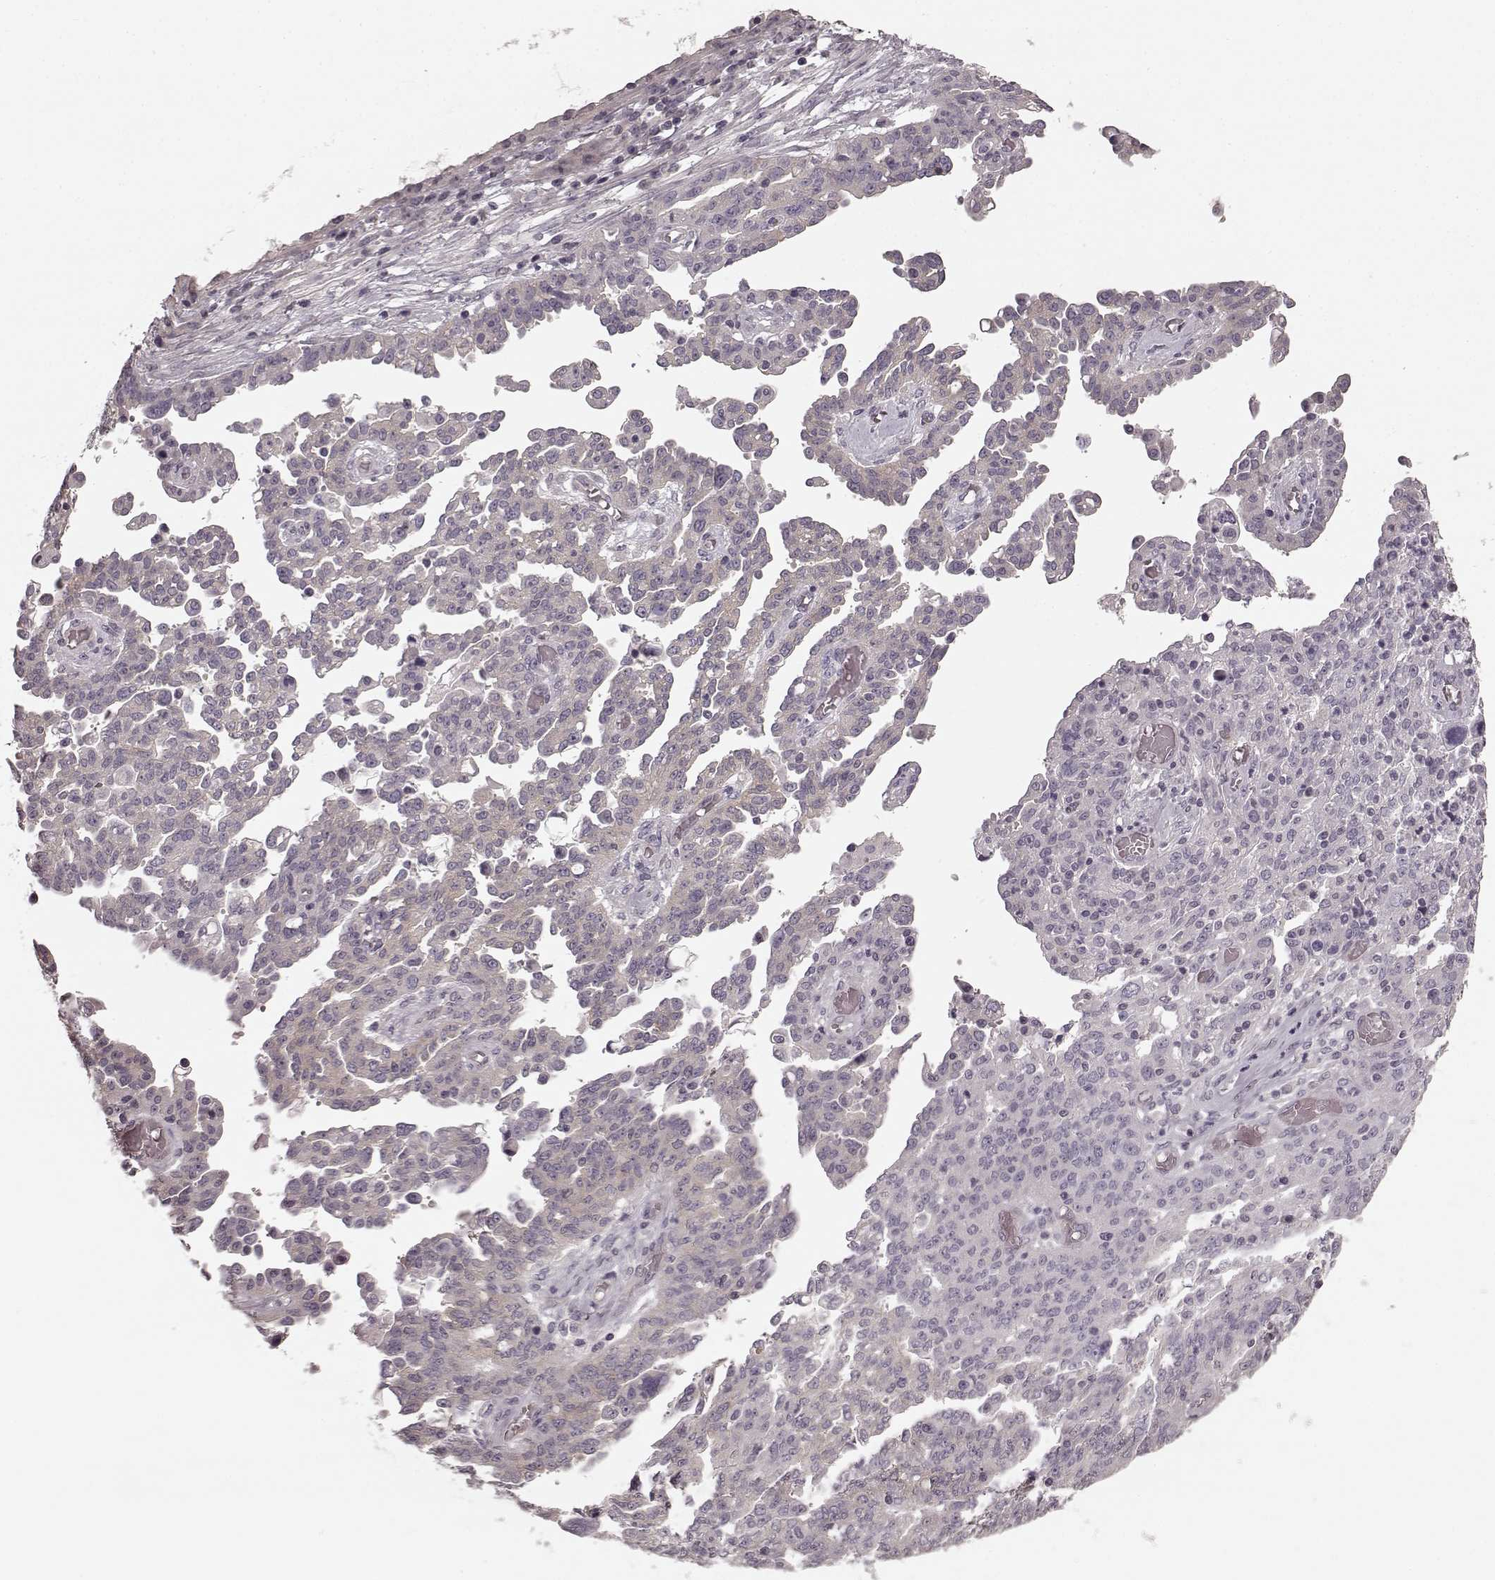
{"staining": {"intensity": "negative", "quantity": "none", "location": "none"}, "tissue": "ovarian cancer", "cell_type": "Tumor cells", "image_type": "cancer", "snomed": [{"axis": "morphology", "description": "Cystadenocarcinoma, serous, NOS"}, {"axis": "topography", "description": "Ovary"}], "caption": "High power microscopy micrograph of an immunohistochemistry photomicrograph of serous cystadenocarcinoma (ovarian), revealing no significant positivity in tumor cells.", "gene": "PRKCE", "patient": {"sex": "female", "age": 67}}